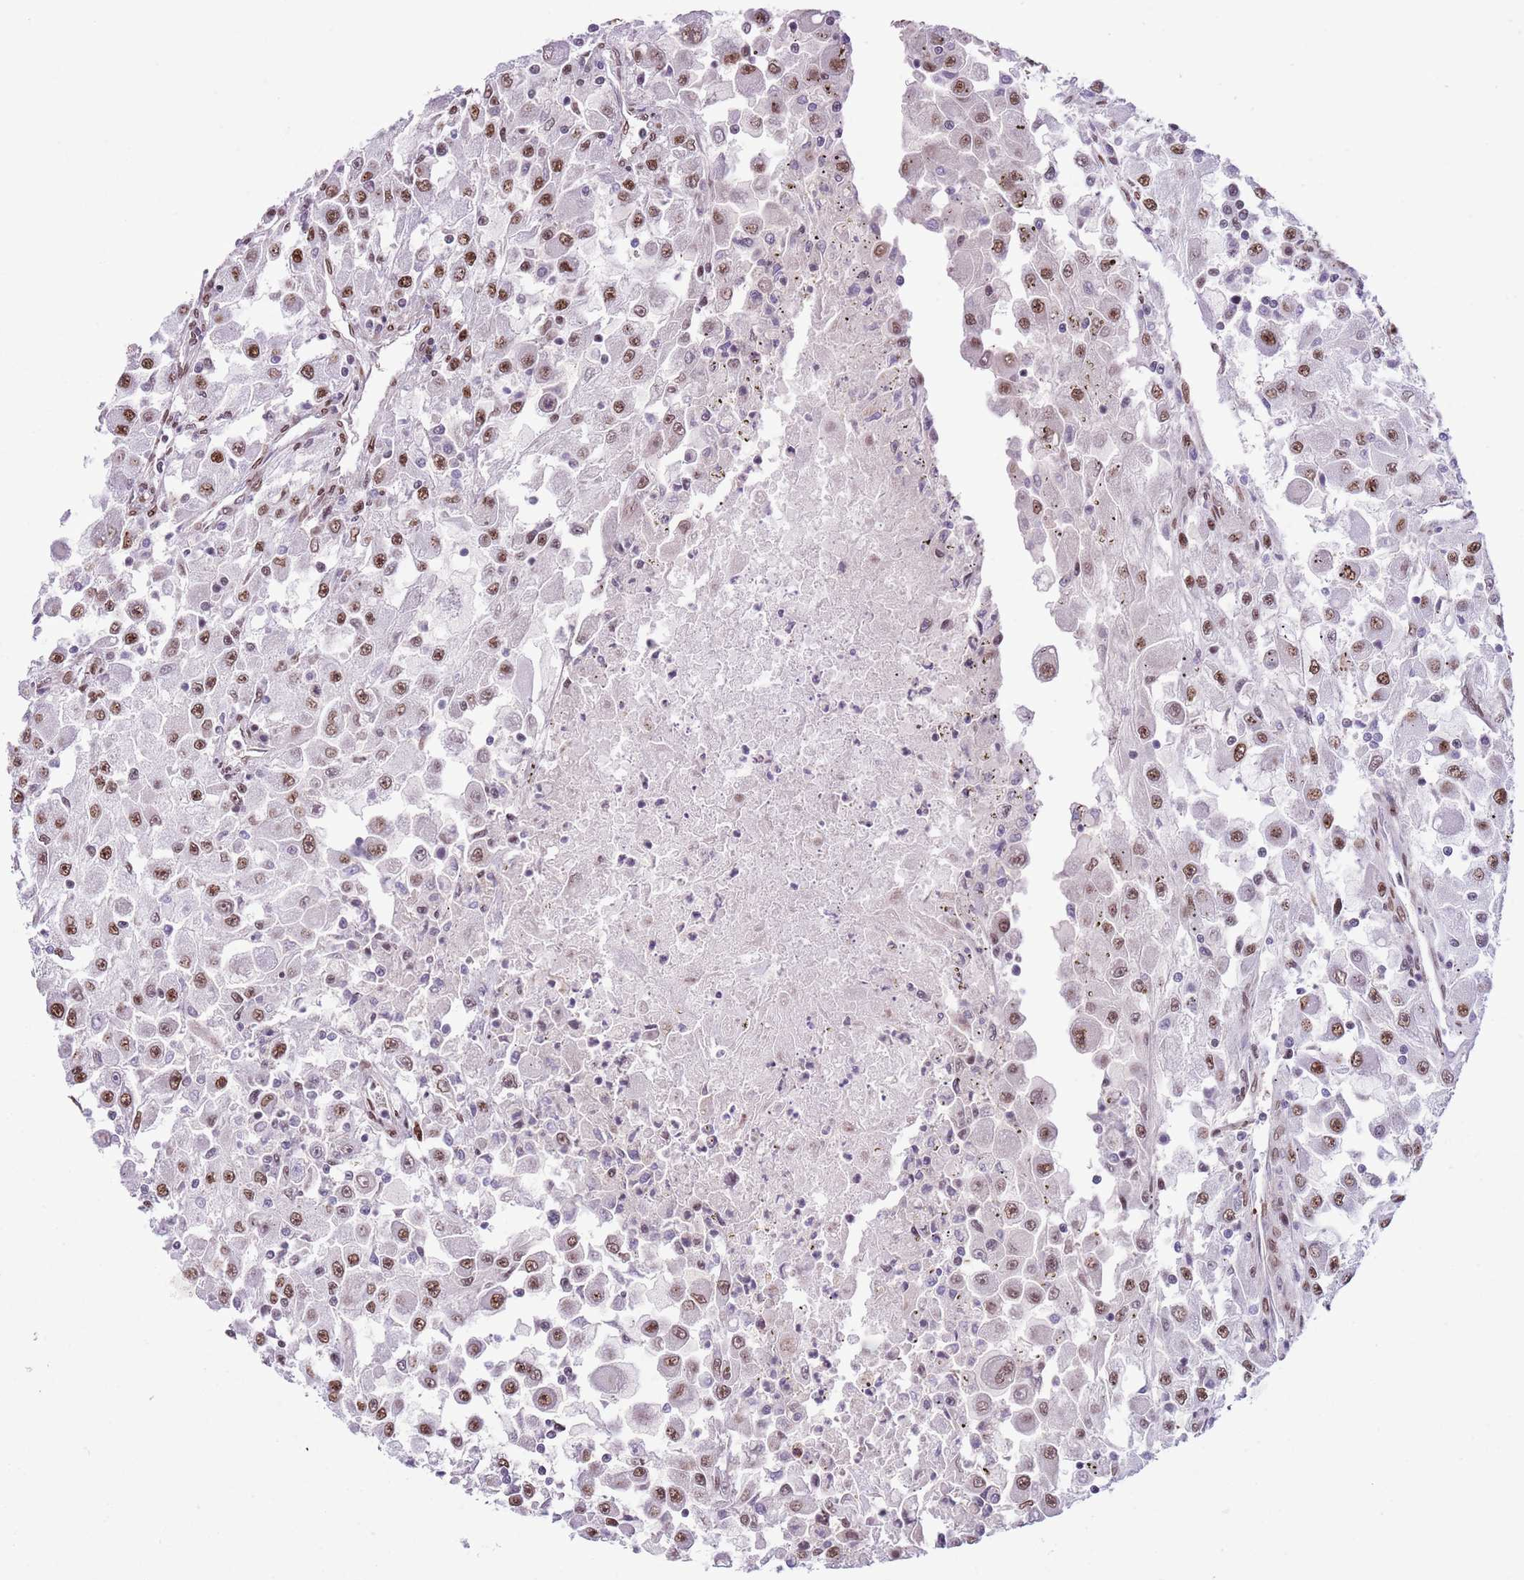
{"staining": {"intensity": "moderate", "quantity": ">75%", "location": "nuclear"}, "tissue": "renal cancer", "cell_type": "Tumor cells", "image_type": "cancer", "snomed": [{"axis": "morphology", "description": "Adenocarcinoma, NOS"}, {"axis": "topography", "description": "Kidney"}], "caption": "This is an image of immunohistochemistry (IHC) staining of renal adenocarcinoma, which shows moderate staining in the nuclear of tumor cells.", "gene": "SIPA1L3", "patient": {"sex": "female", "age": 67}}